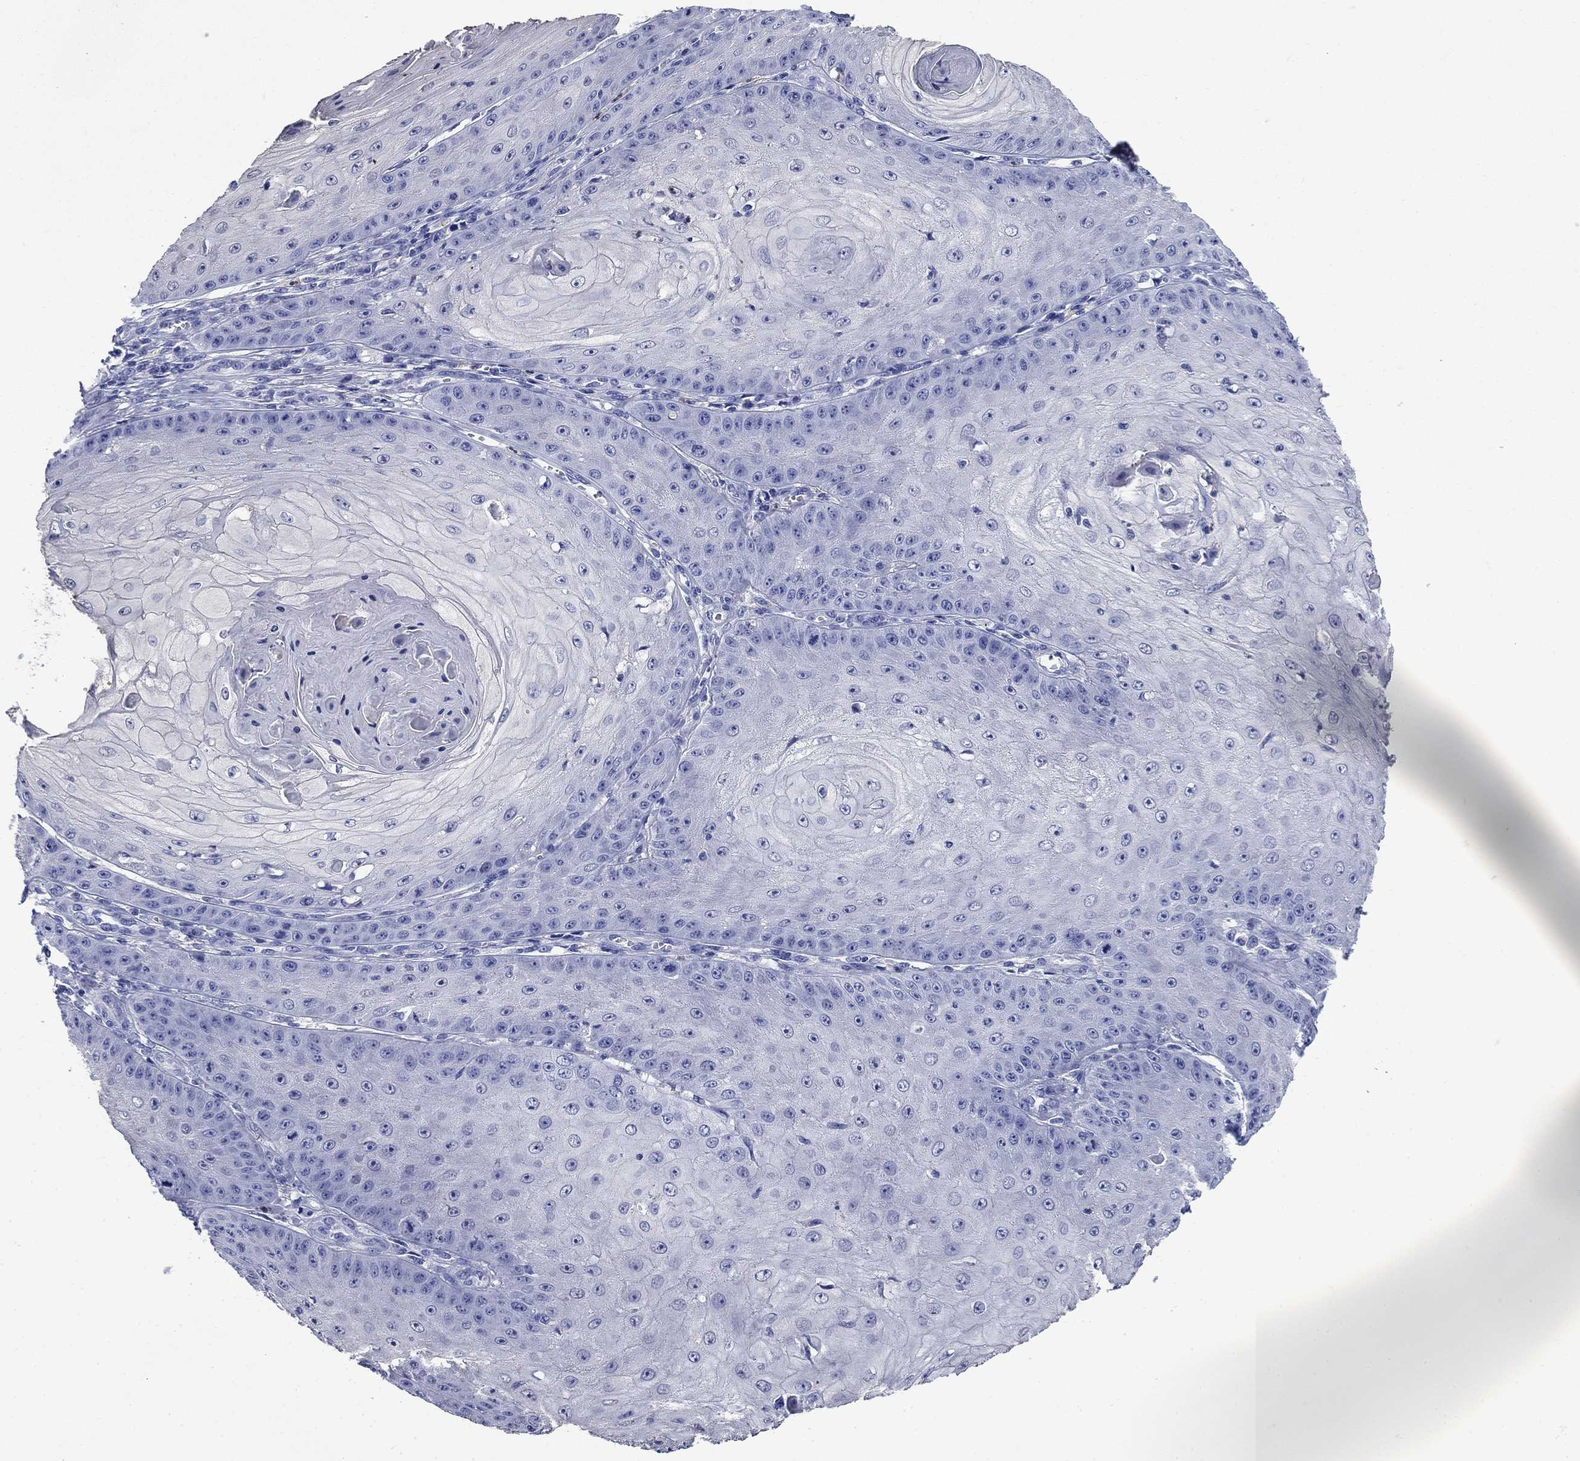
{"staining": {"intensity": "negative", "quantity": "none", "location": "none"}, "tissue": "skin cancer", "cell_type": "Tumor cells", "image_type": "cancer", "snomed": [{"axis": "morphology", "description": "Squamous cell carcinoma, NOS"}, {"axis": "topography", "description": "Skin"}], "caption": "Human skin cancer stained for a protein using immunohistochemistry (IHC) demonstrates no staining in tumor cells.", "gene": "TFR2", "patient": {"sex": "male", "age": 70}}